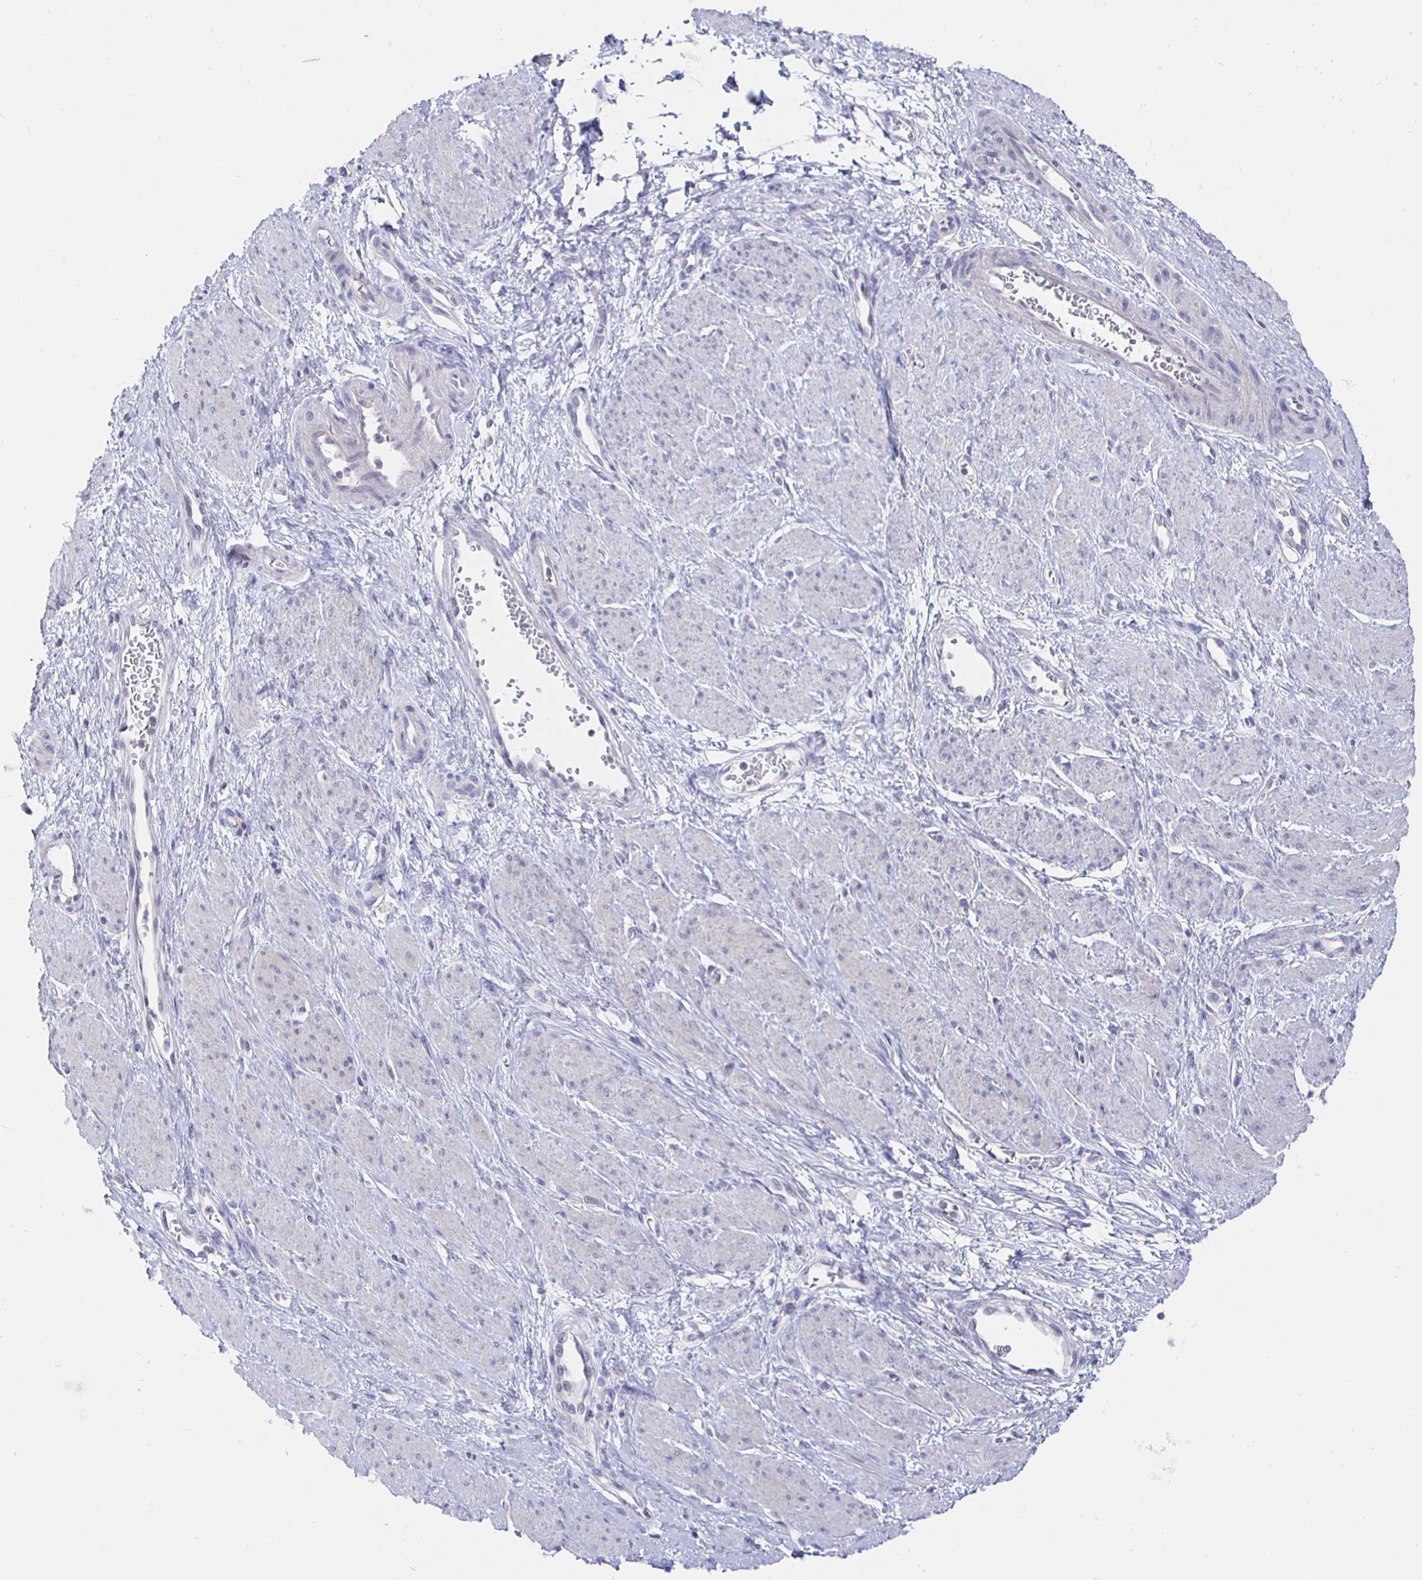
{"staining": {"intensity": "negative", "quantity": "none", "location": "none"}, "tissue": "smooth muscle", "cell_type": "Smooth muscle cells", "image_type": "normal", "snomed": [{"axis": "morphology", "description": "Normal tissue, NOS"}, {"axis": "topography", "description": "Smooth muscle"}, {"axis": "topography", "description": "Uterus"}], "caption": "IHC micrograph of normal human smooth muscle stained for a protein (brown), which displays no positivity in smooth muscle cells.", "gene": "LRRC23", "patient": {"sex": "female", "age": 39}}